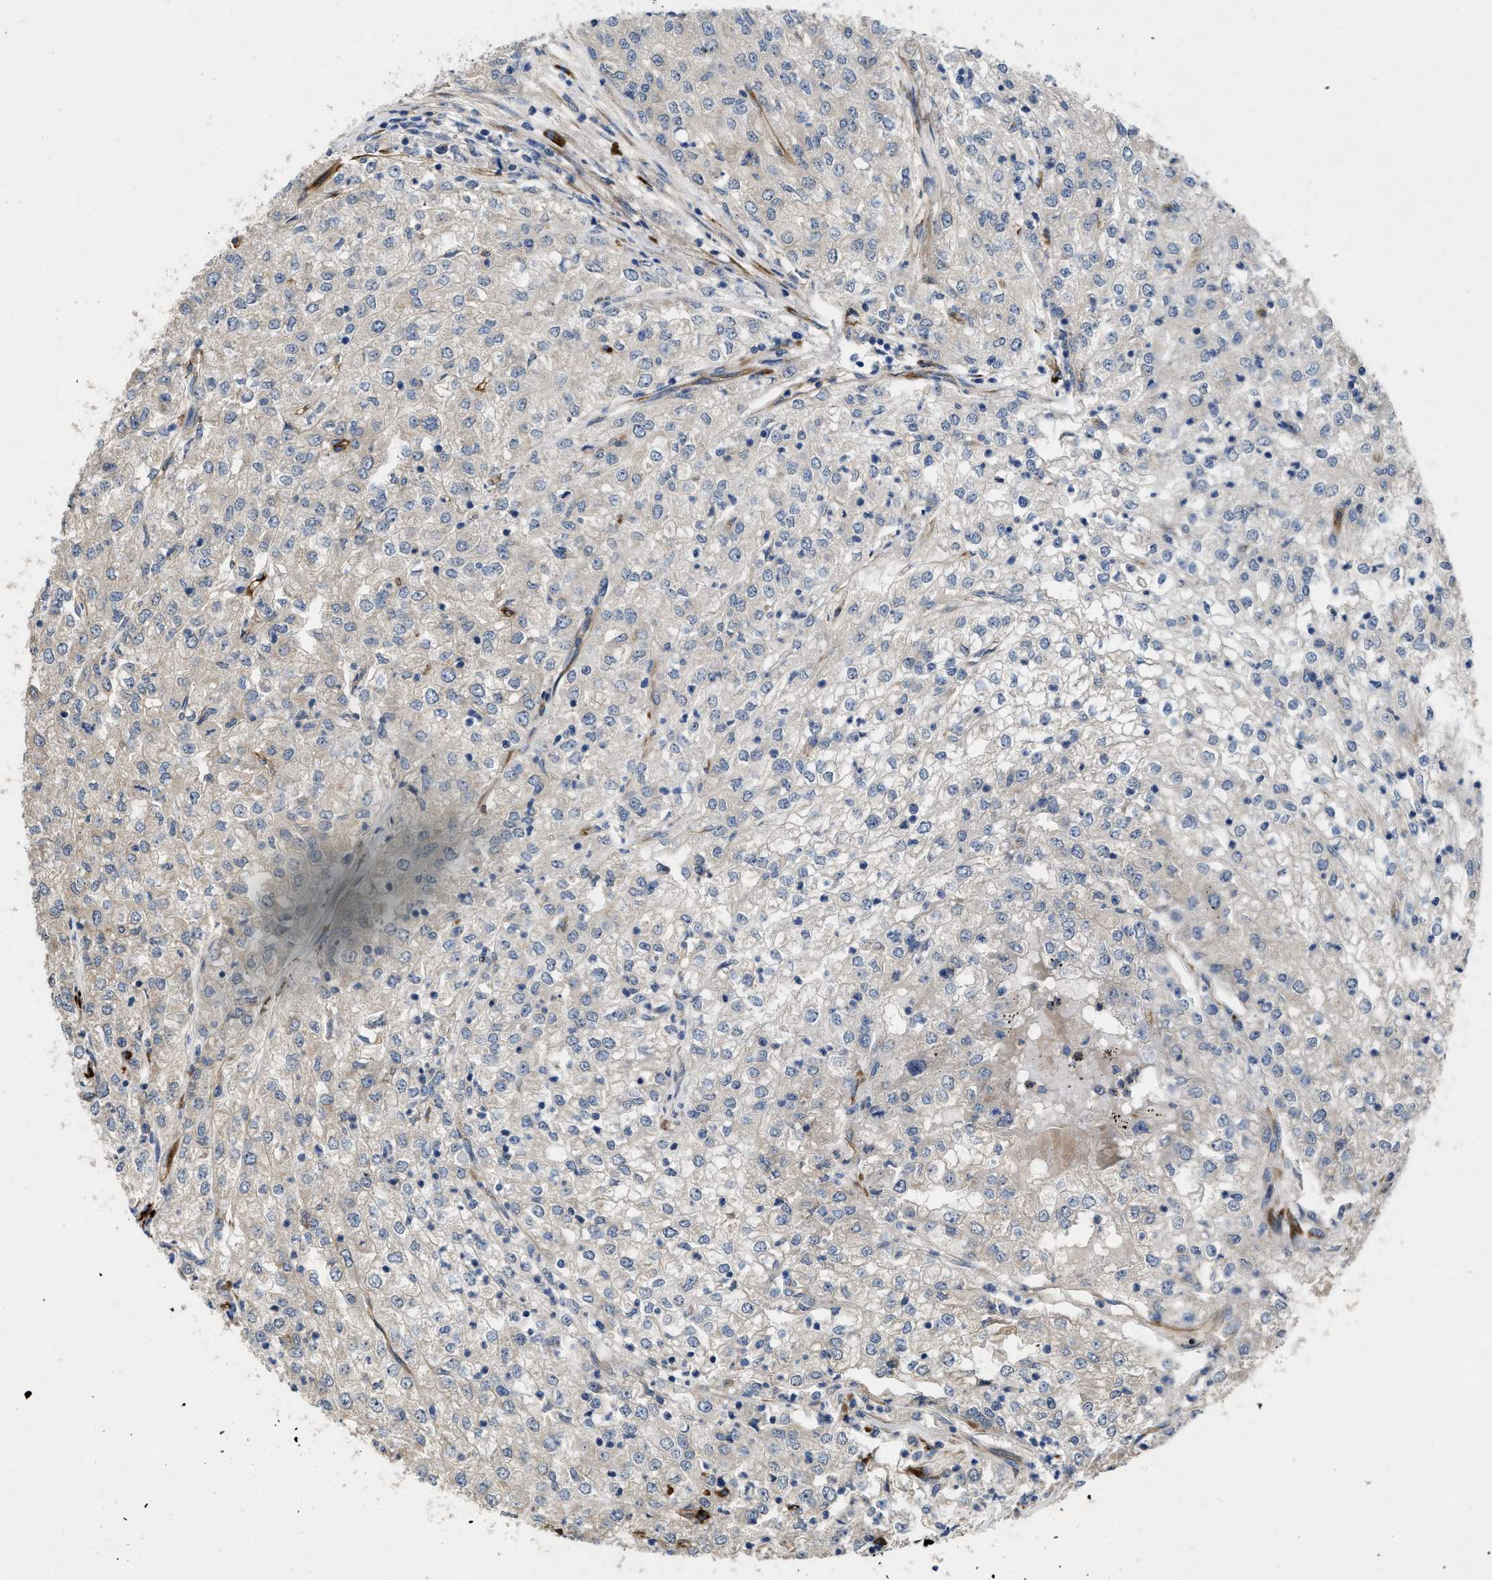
{"staining": {"intensity": "negative", "quantity": "none", "location": "none"}, "tissue": "renal cancer", "cell_type": "Tumor cells", "image_type": "cancer", "snomed": [{"axis": "morphology", "description": "Adenocarcinoma, NOS"}, {"axis": "topography", "description": "Kidney"}], "caption": "Immunohistochemical staining of human renal cancer exhibits no significant positivity in tumor cells.", "gene": "HSPA12B", "patient": {"sex": "female", "age": 54}}